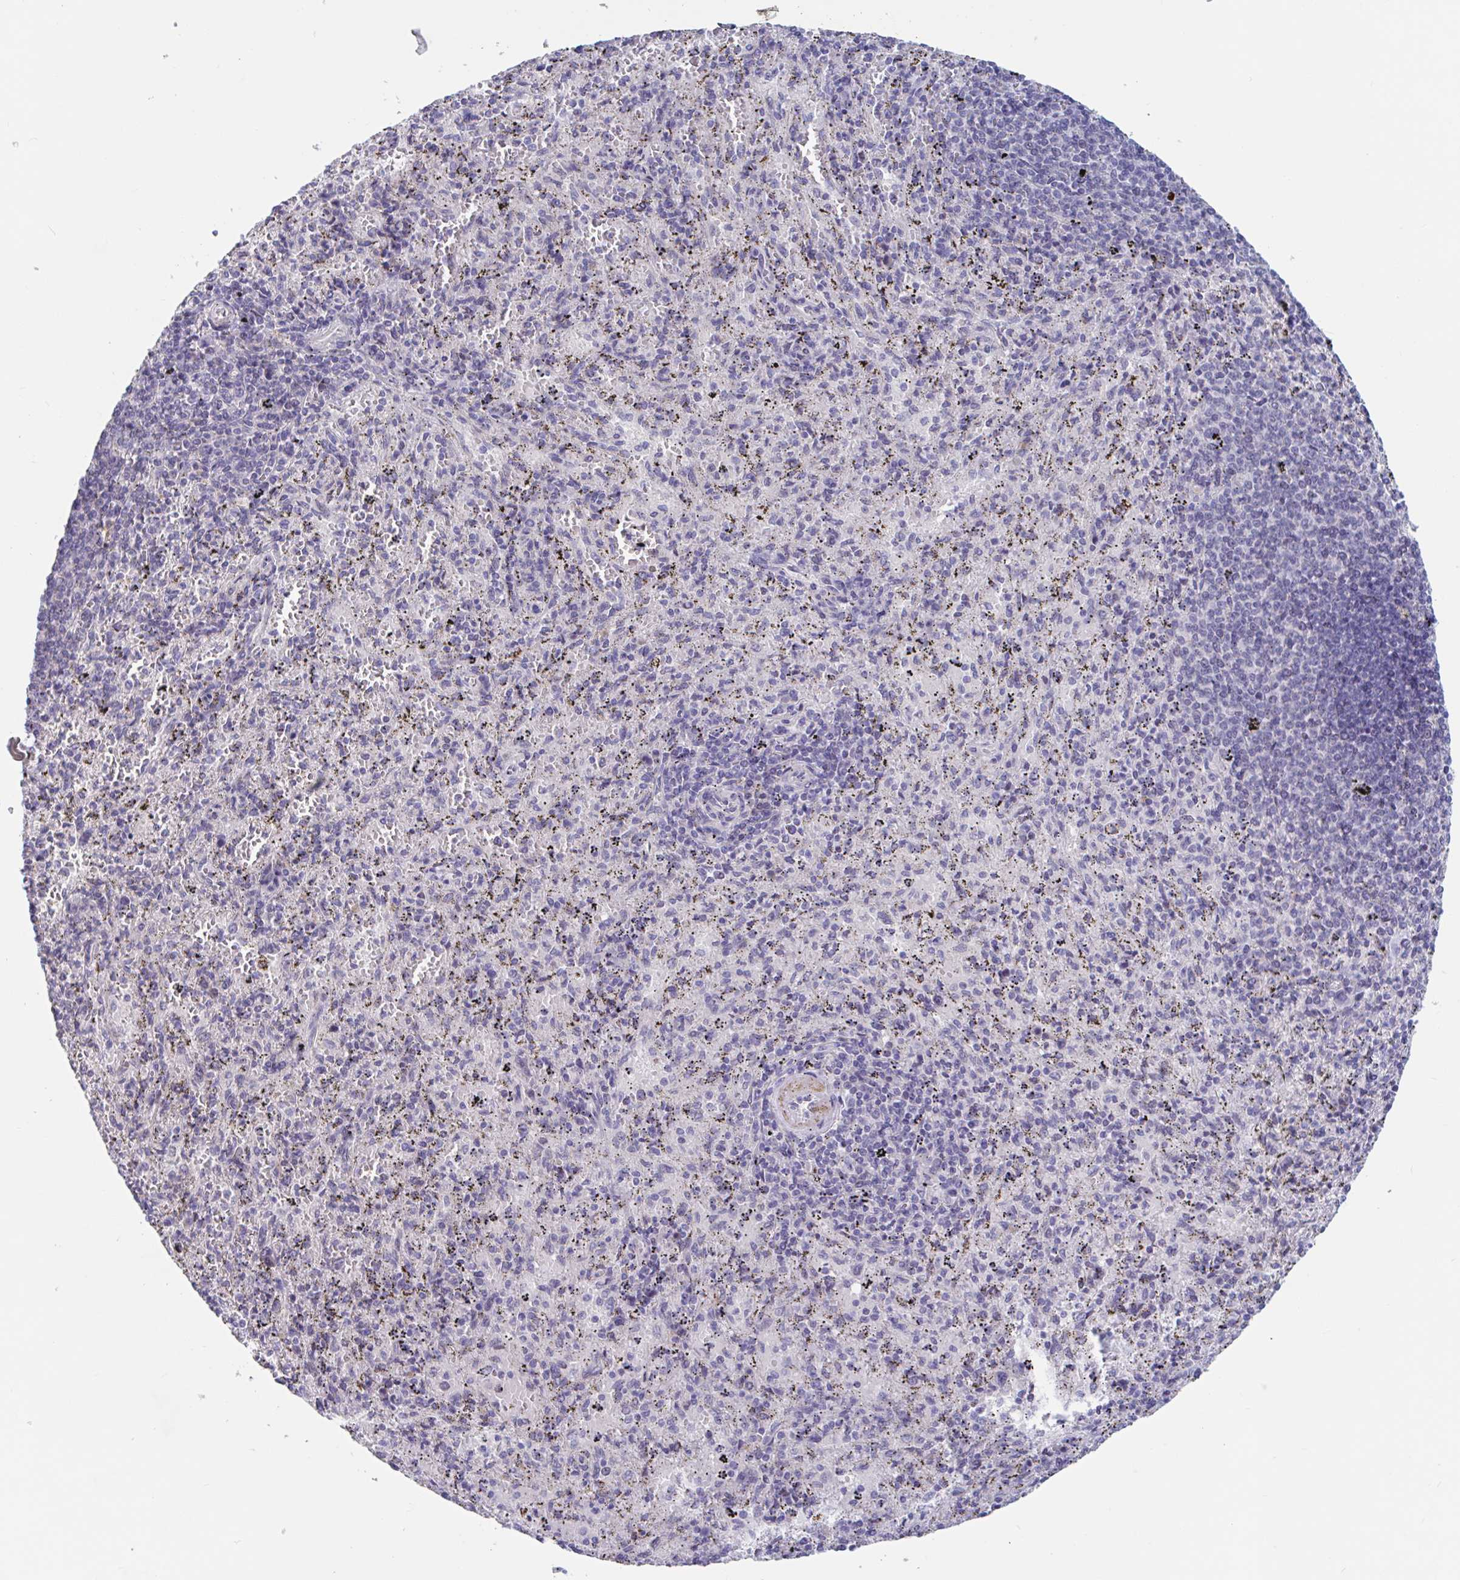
{"staining": {"intensity": "negative", "quantity": "none", "location": "none"}, "tissue": "spleen", "cell_type": "Cells in red pulp", "image_type": "normal", "snomed": [{"axis": "morphology", "description": "Normal tissue, NOS"}, {"axis": "topography", "description": "Spleen"}], "caption": "Immunohistochemistry of normal human spleen exhibits no positivity in cells in red pulp.", "gene": "UNKL", "patient": {"sex": "male", "age": 57}}